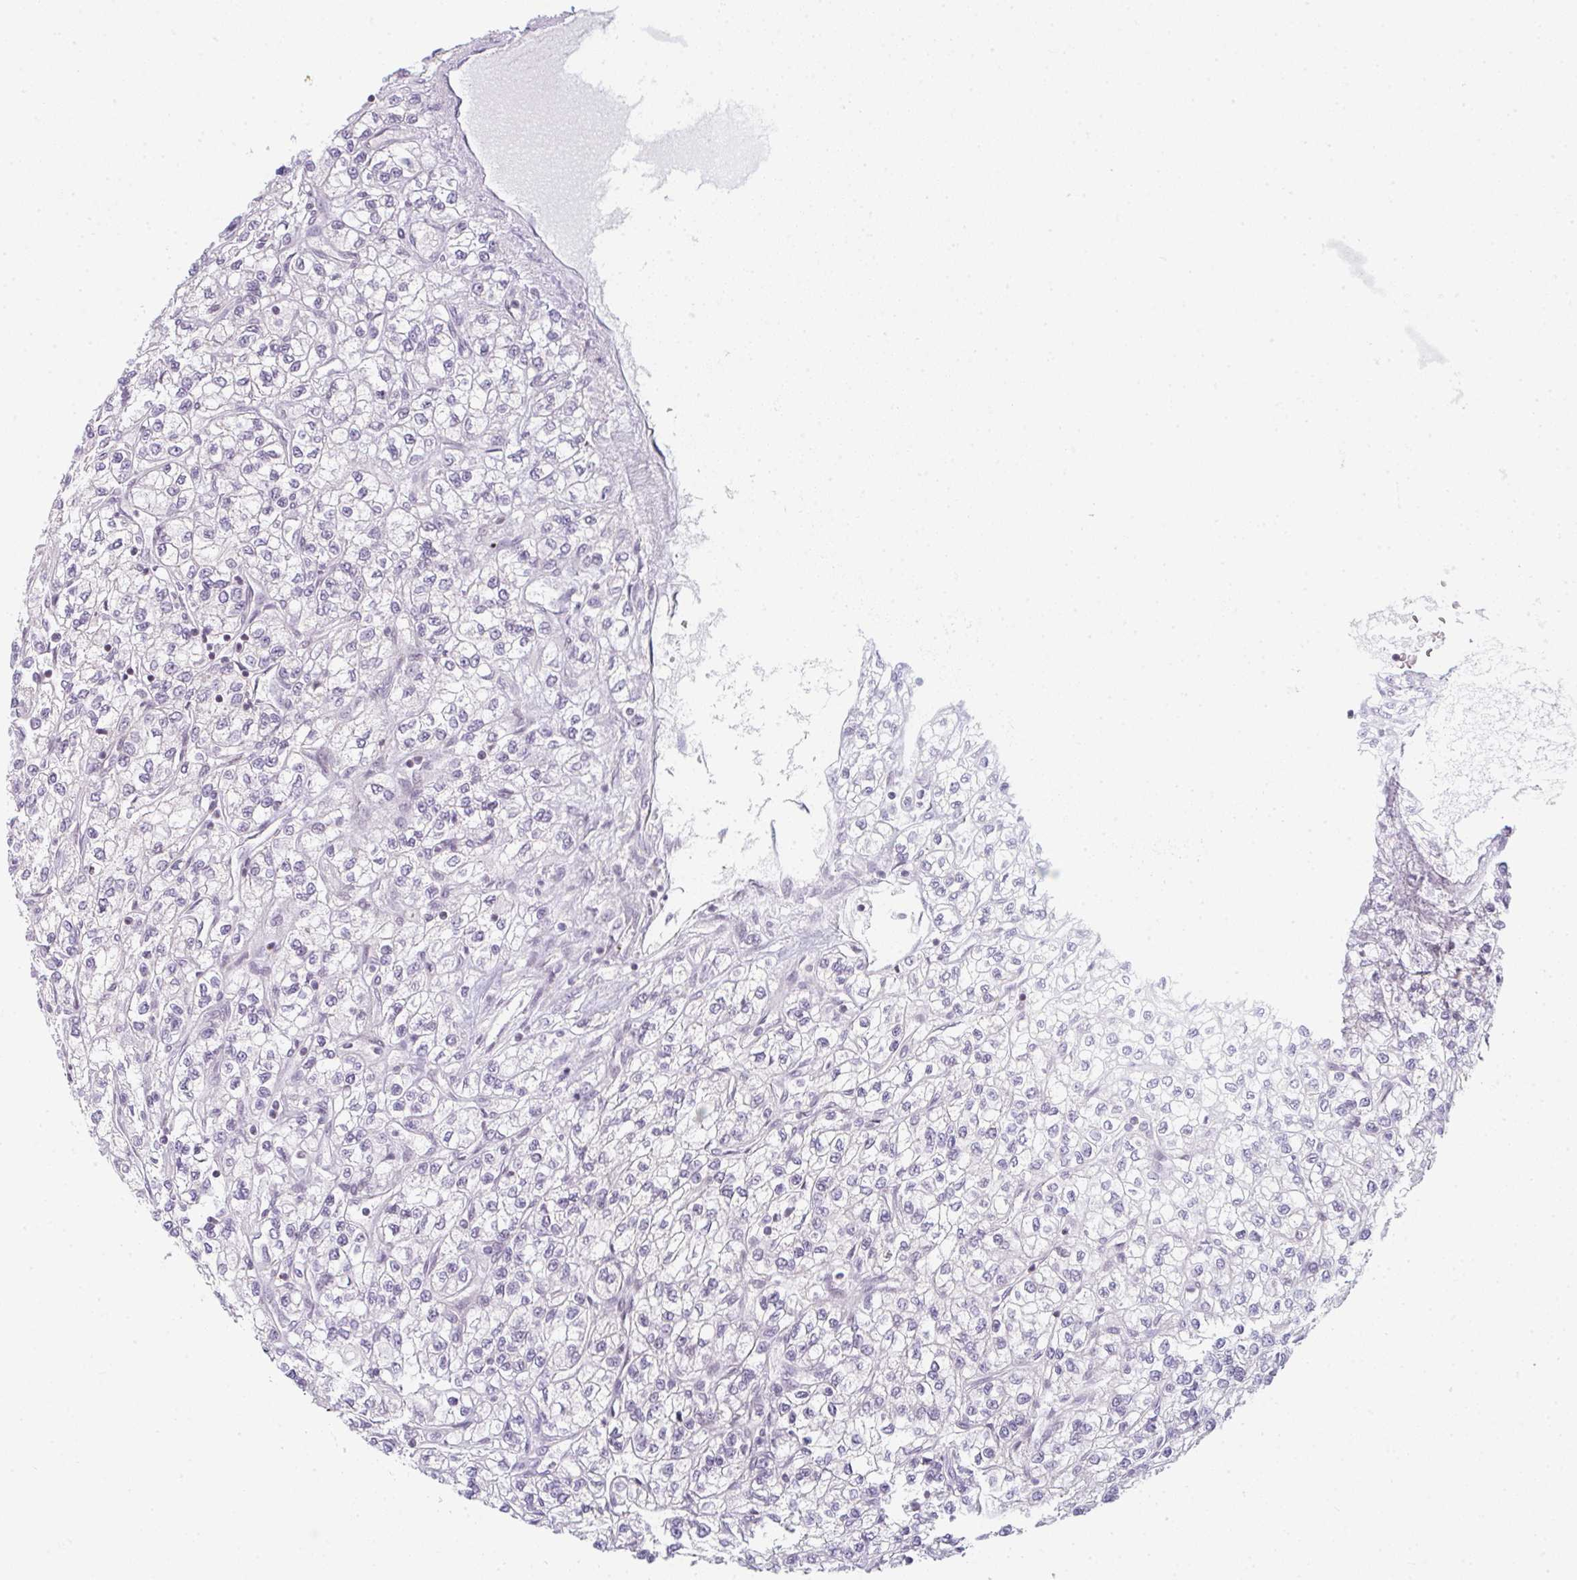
{"staining": {"intensity": "negative", "quantity": "none", "location": "none"}, "tissue": "renal cancer", "cell_type": "Tumor cells", "image_type": "cancer", "snomed": [{"axis": "morphology", "description": "Adenocarcinoma, NOS"}, {"axis": "topography", "description": "Kidney"}], "caption": "High magnification brightfield microscopy of adenocarcinoma (renal) stained with DAB (brown) and counterstained with hematoxylin (blue): tumor cells show no significant positivity. The staining was performed using DAB (3,3'-diaminobenzidine) to visualize the protein expression in brown, while the nuclei were stained in blue with hematoxylin (Magnification: 20x).", "gene": "TMEM237", "patient": {"sex": "male", "age": 80}}